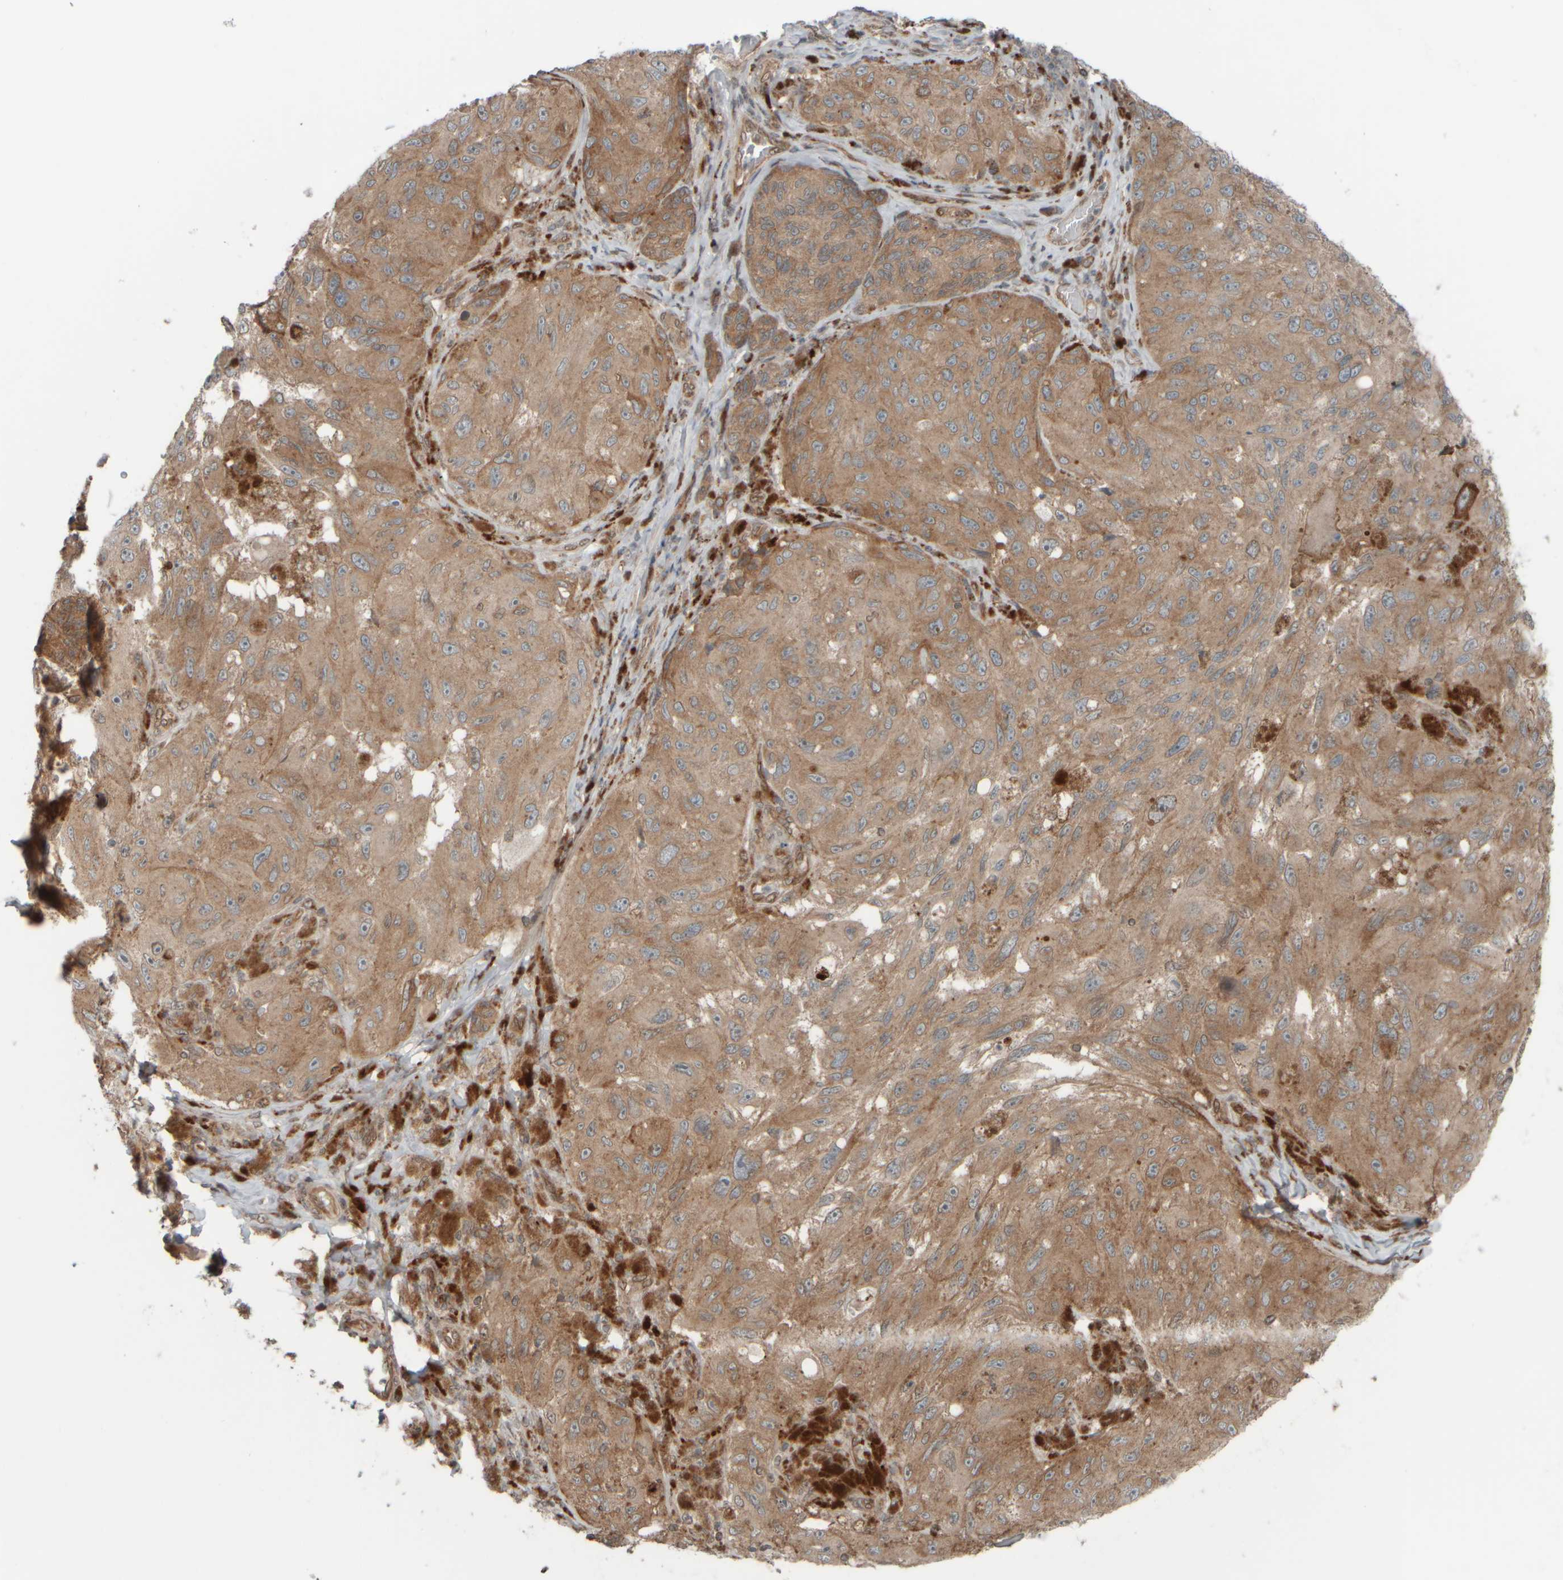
{"staining": {"intensity": "moderate", "quantity": ">75%", "location": "cytoplasmic/membranous"}, "tissue": "melanoma", "cell_type": "Tumor cells", "image_type": "cancer", "snomed": [{"axis": "morphology", "description": "Malignant melanoma, NOS"}, {"axis": "topography", "description": "Skin"}], "caption": "Brown immunohistochemical staining in malignant melanoma shows moderate cytoplasmic/membranous positivity in about >75% of tumor cells.", "gene": "GIGYF1", "patient": {"sex": "female", "age": 73}}